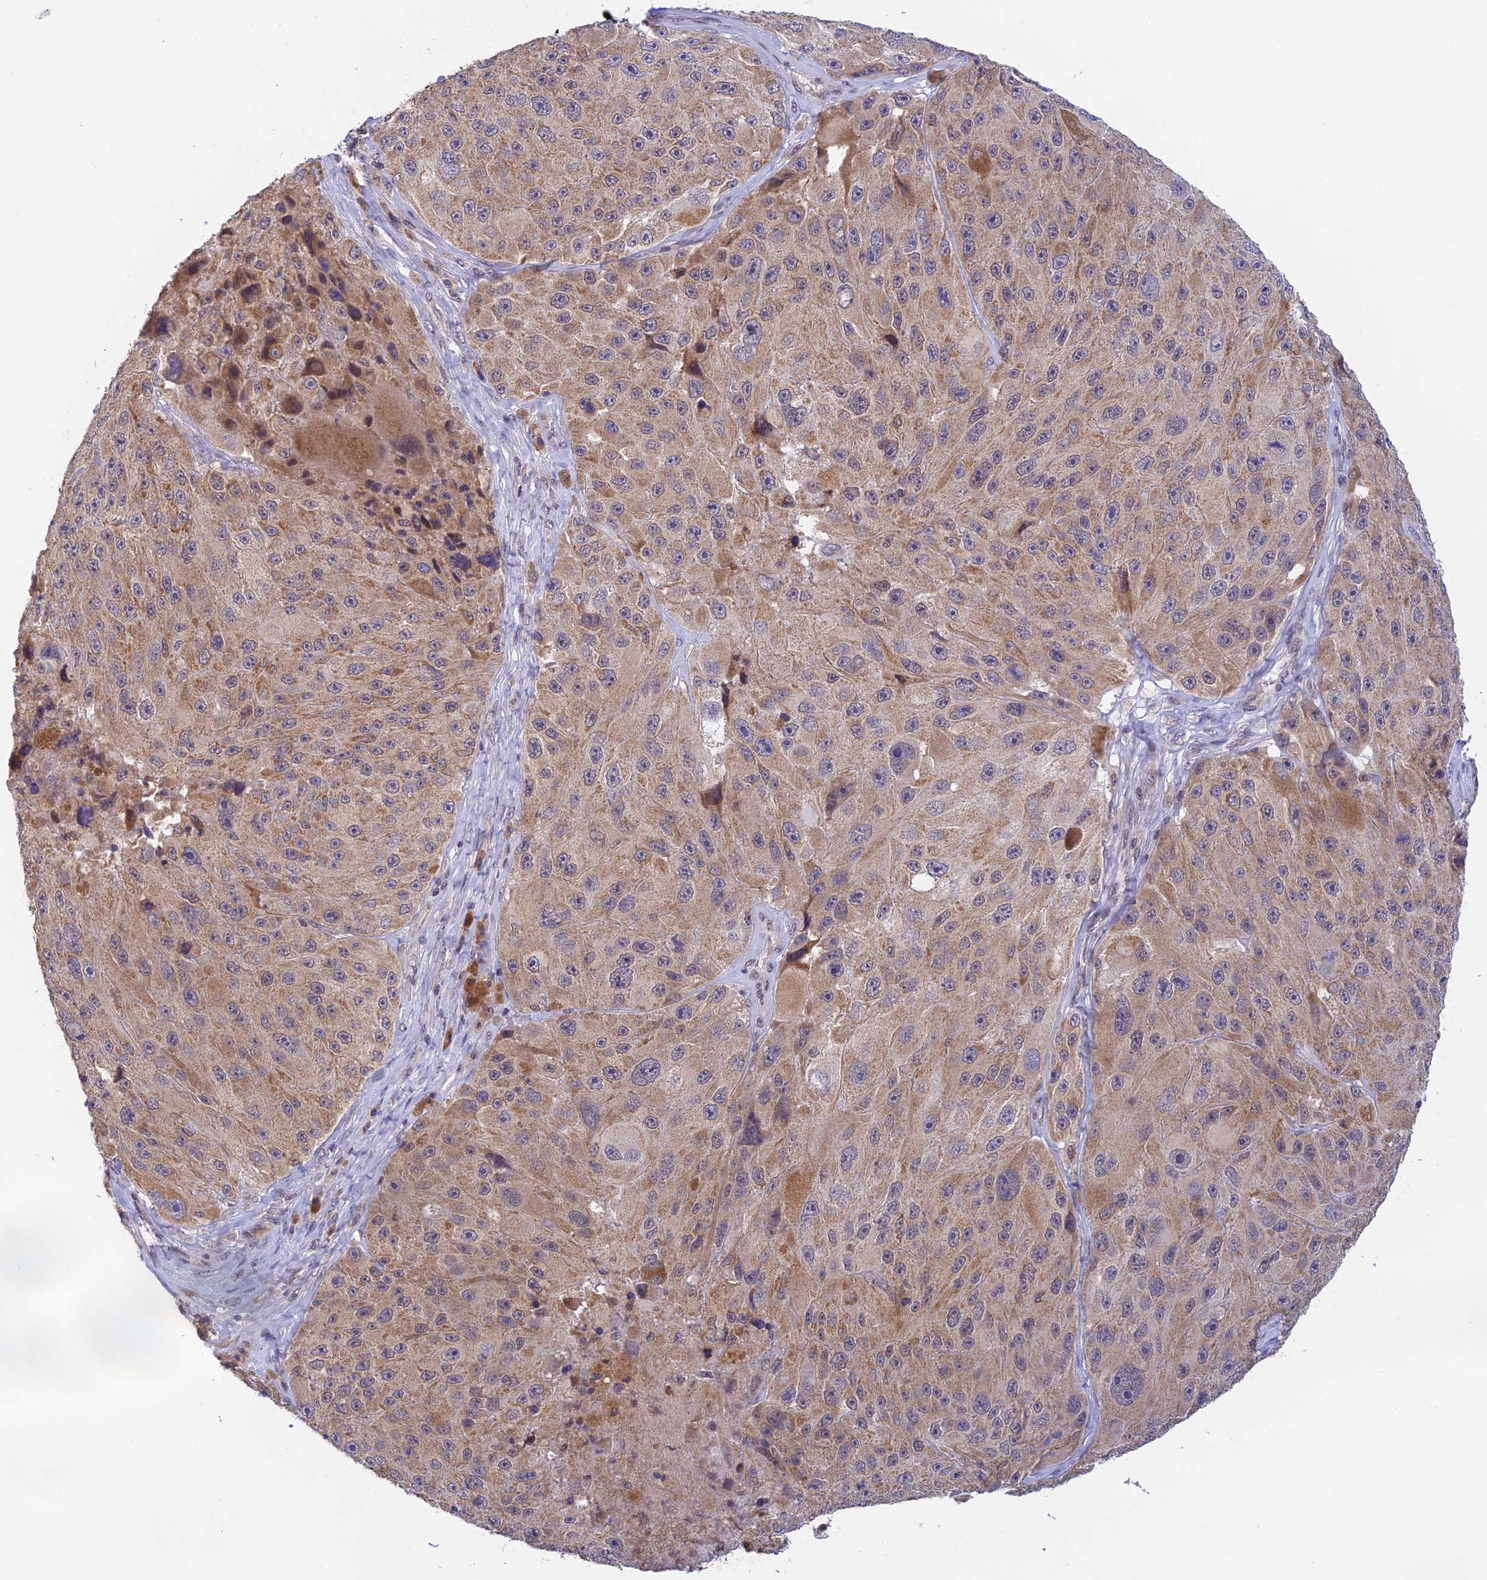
{"staining": {"intensity": "moderate", "quantity": "25%-75%", "location": "cytoplasmic/membranous"}, "tissue": "melanoma", "cell_type": "Tumor cells", "image_type": "cancer", "snomed": [{"axis": "morphology", "description": "Malignant melanoma, Metastatic site"}, {"axis": "topography", "description": "Lymph node"}], "caption": "Protein expression analysis of human melanoma reveals moderate cytoplasmic/membranous staining in approximately 25%-75% of tumor cells.", "gene": "PEX16", "patient": {"sex": "male", "age": 62}}